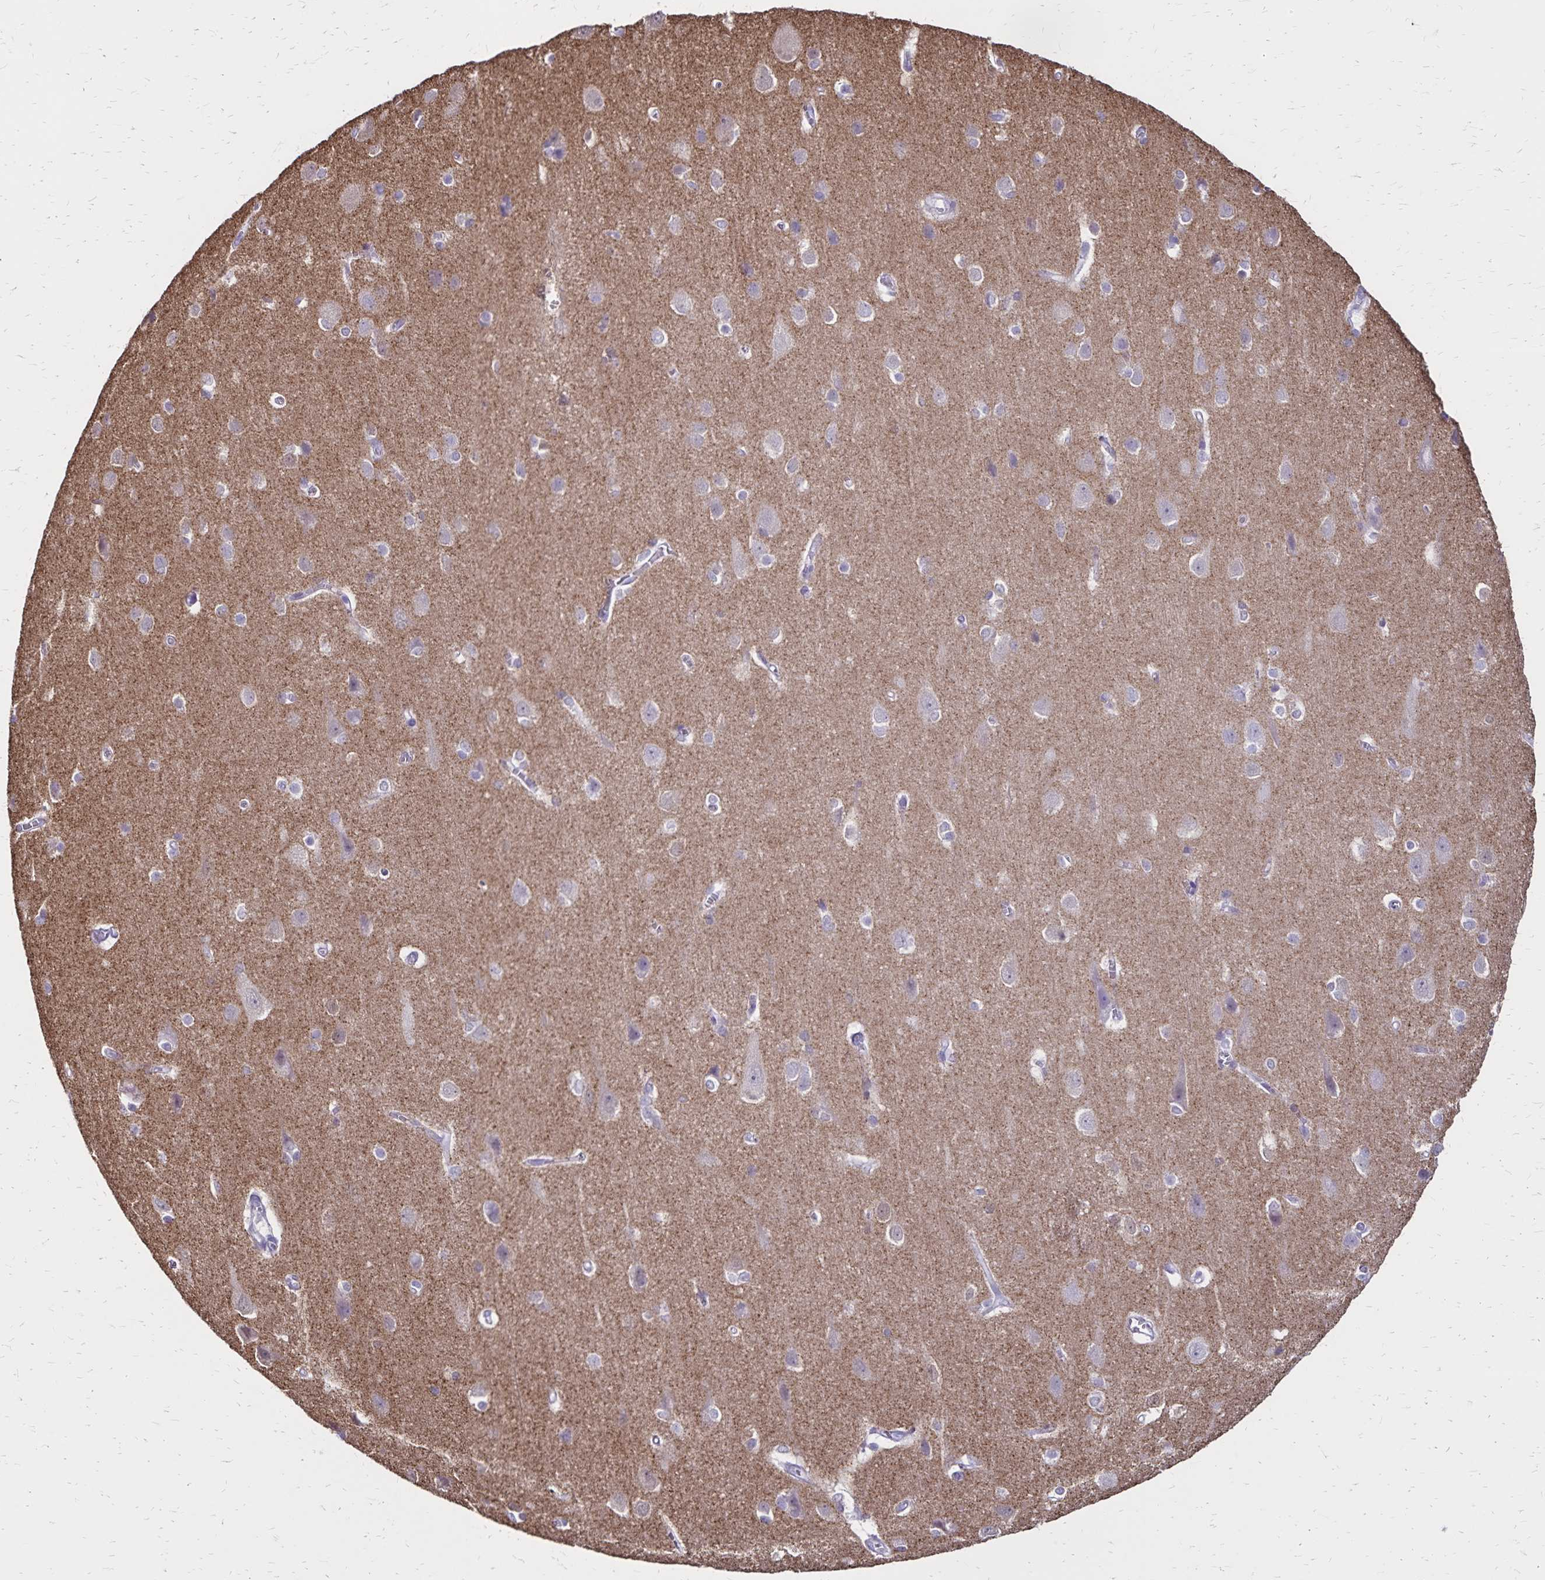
{"staining": {"intensity": "negative", "quantity": "none", "location": "none"}, "tissue": "cerebral cortex", "cell_type": "Endothelial cells", "image_type": "normal", "snomed": [{"axis": "morphology", "description": "Normal tissue, NOS"}, {"axis": "topography", "description": "Cerebral cortex"}], "caption": "This micrograph is of benign cerebral cortex stained with IHC to label a protein in brown with the nuclei are counter-stained blue. There is no staining in endothelial cells. Brightfield microscopy of IHC stained with DAB (3,3'-diaminobenzidine) (brown) and hematoxylin (blue), captured at high magnification.", "gene": "SH3GL3", "patient": {"sex": "male", "age": 37}}